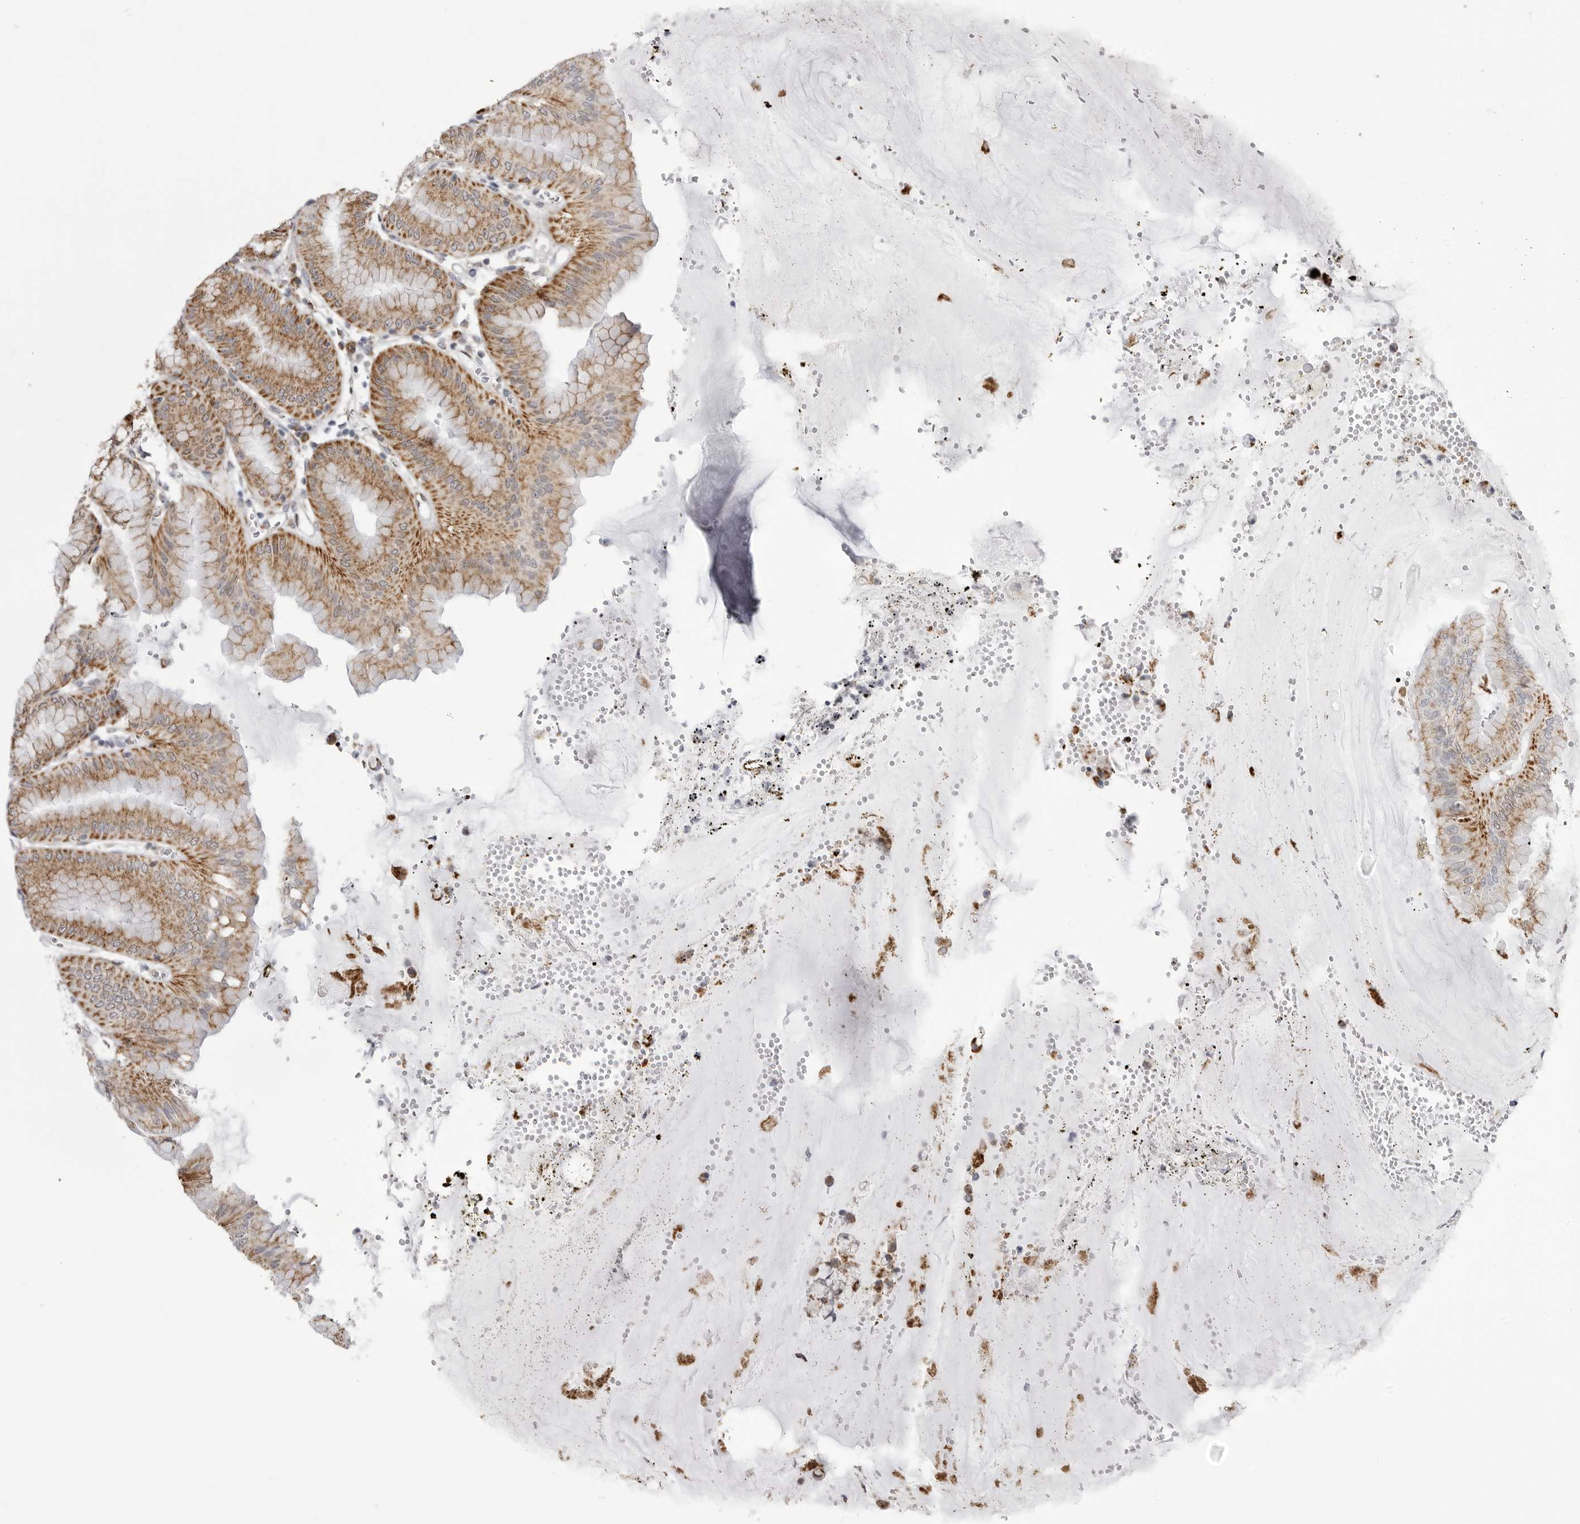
{"staining": {"intensity": "strong", "quantity": ">75%", "location": "cytoplasmic/membranous"}, "tissue": "stomach", "cell_type": "Glandular cells", "image_type": "normal", "snomed": [{"axis": "morphology", "description": "Normal tissue, NOS"}, {"axis": "topography", "description": "Stomach, lower"}], "caption": "Immunohistochemical staining of unremarkable human stomach shows strong cytoplasmic/membranous protein staining in approximately >75% of glandular cells.", "gene": "FH", "patient": {"sex": "male", "age": 71}}